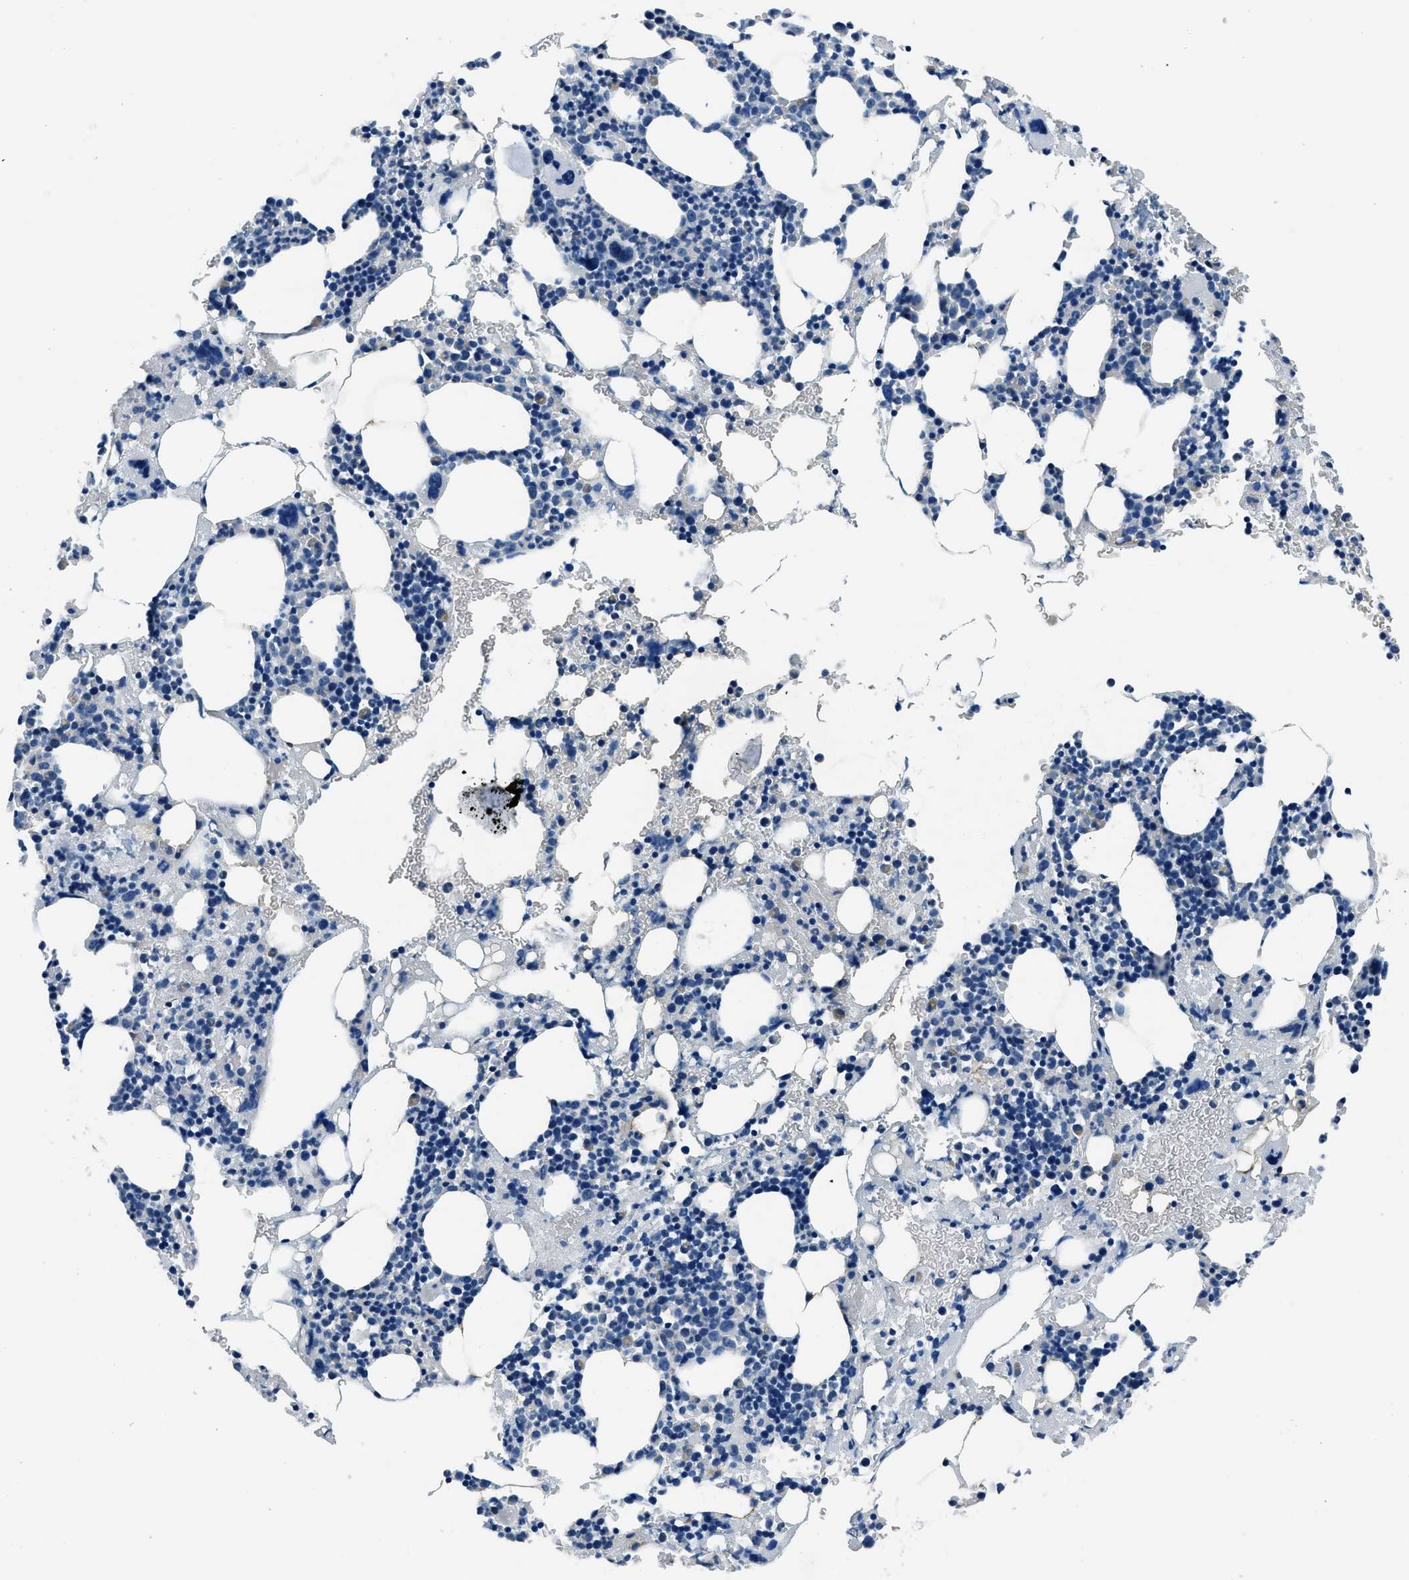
{"staining": {"intensity": "negative", "quantity": "none", "location": "none"}, "tissue": "bone marrow", "cell_type": "Hematopoietic cells", "image_type": "normal", "snomed": [{"axis": "morphology", "description": "Normal tissue, NOS"}, {"axis": "morphology", "description": "Inflammation, NOS"}, {"axis": "topography", "description": "Bone marrow"}], "caption": "High power microscopy histopathology image of an immunohistochemistry image of benign bone marrow, revealing no significant positivity in hematopoietic cells. (DAB (3,3'-diaminobenzidine) IHC, high magnification).", "gene": "GJA3", "patient": {"sex": "female", "age": 64}}